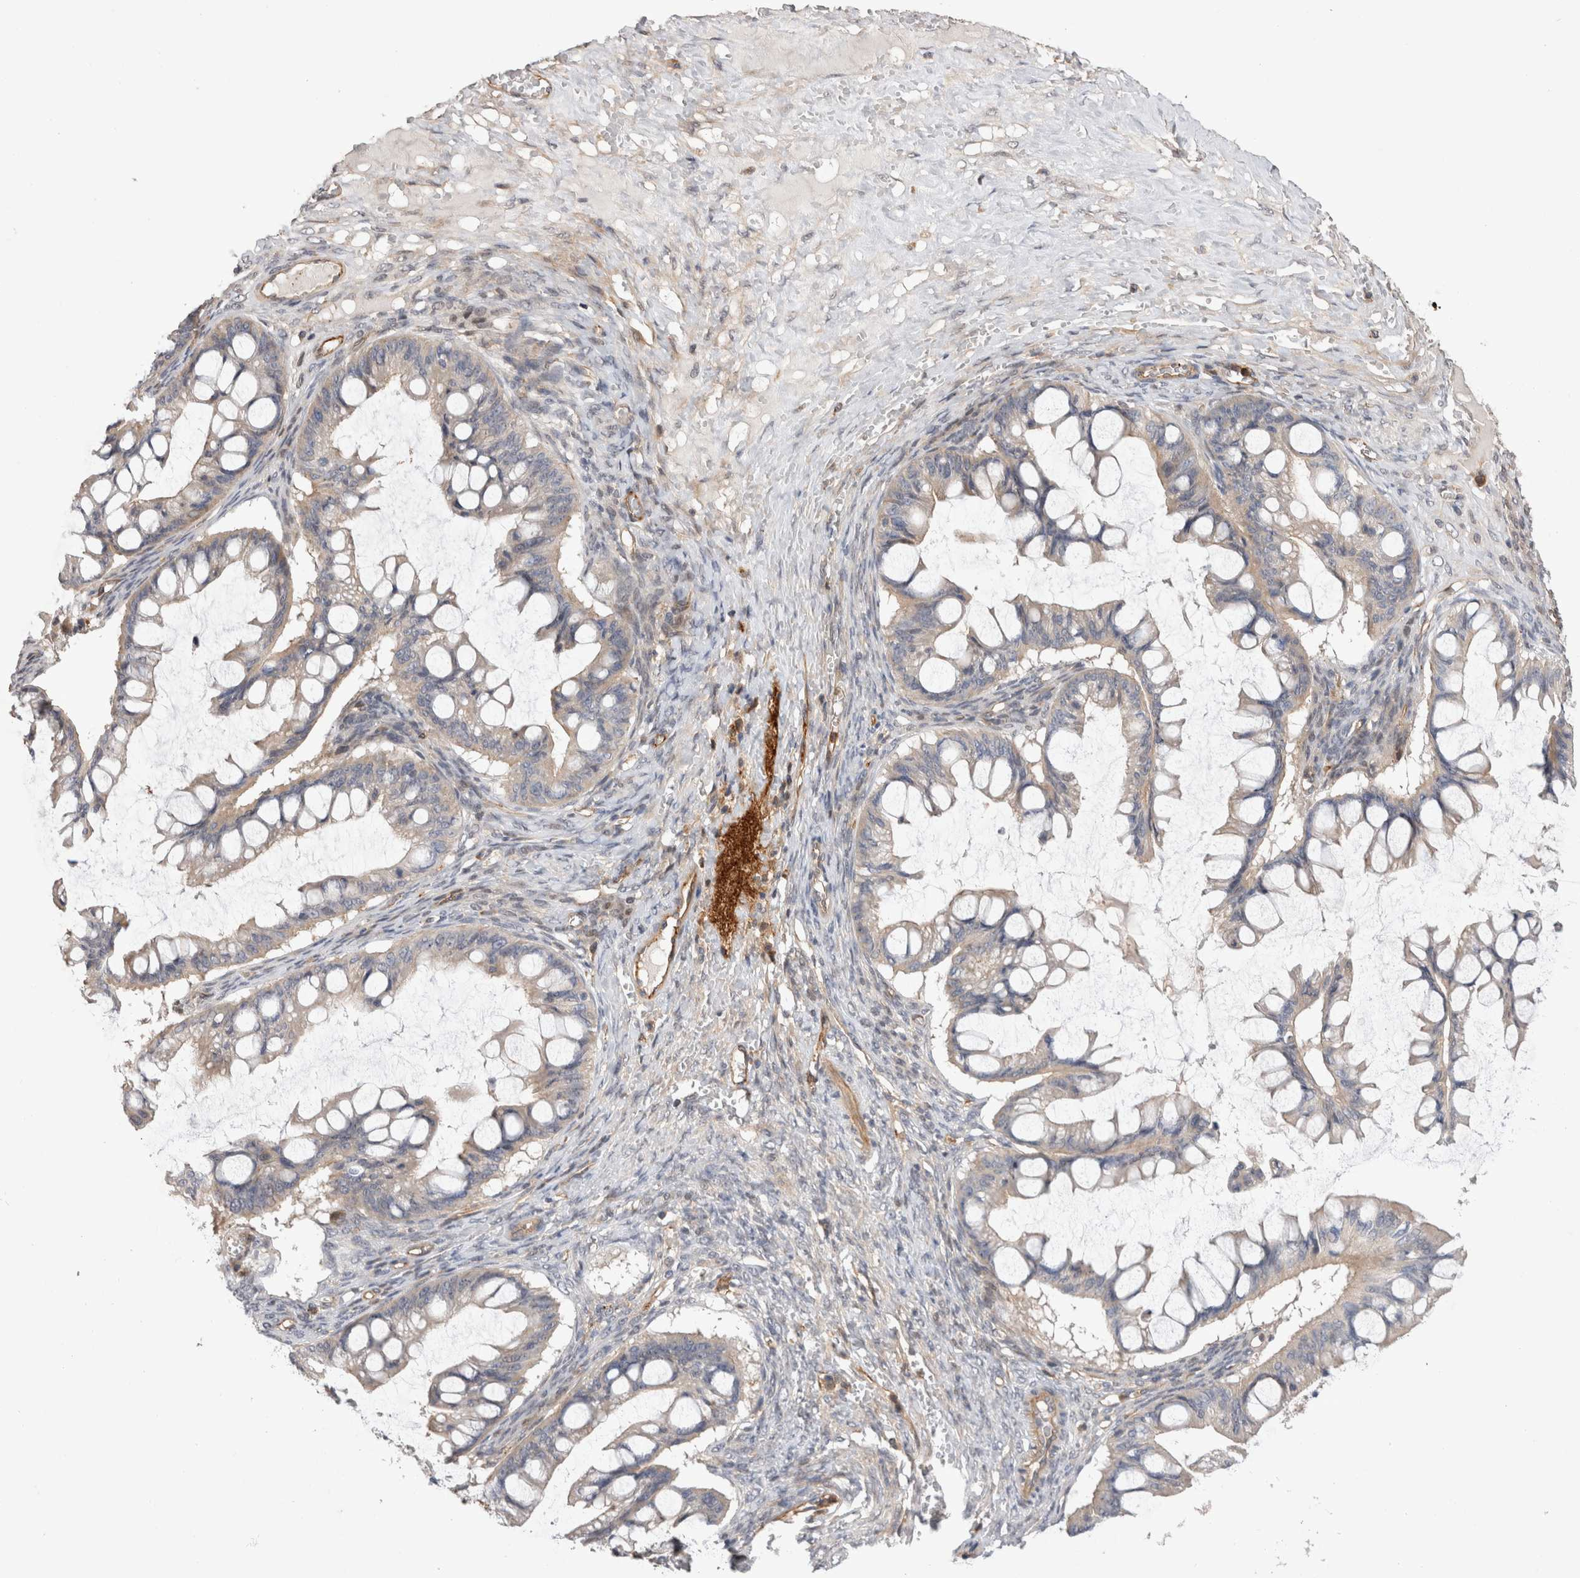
{"staining": {"intensity": "negative", "quantity": "none", "location": "none"}, "tissue": "ovarian cancer", "cell_type": "Tumor cells", "image_type": "cancer", "snomed": [{"axis": "morphology", "description": "Cystadenocarcinoma, mucinous, NOS"}, {"axis": "topography", "description": "Ovary"}], "caption": "There is no significant expression in tumor cells of ovarian mucinous cystadenocarcinoma.", "gene": "BNIP2", "patient": {"sex": "female", "age": 73}}